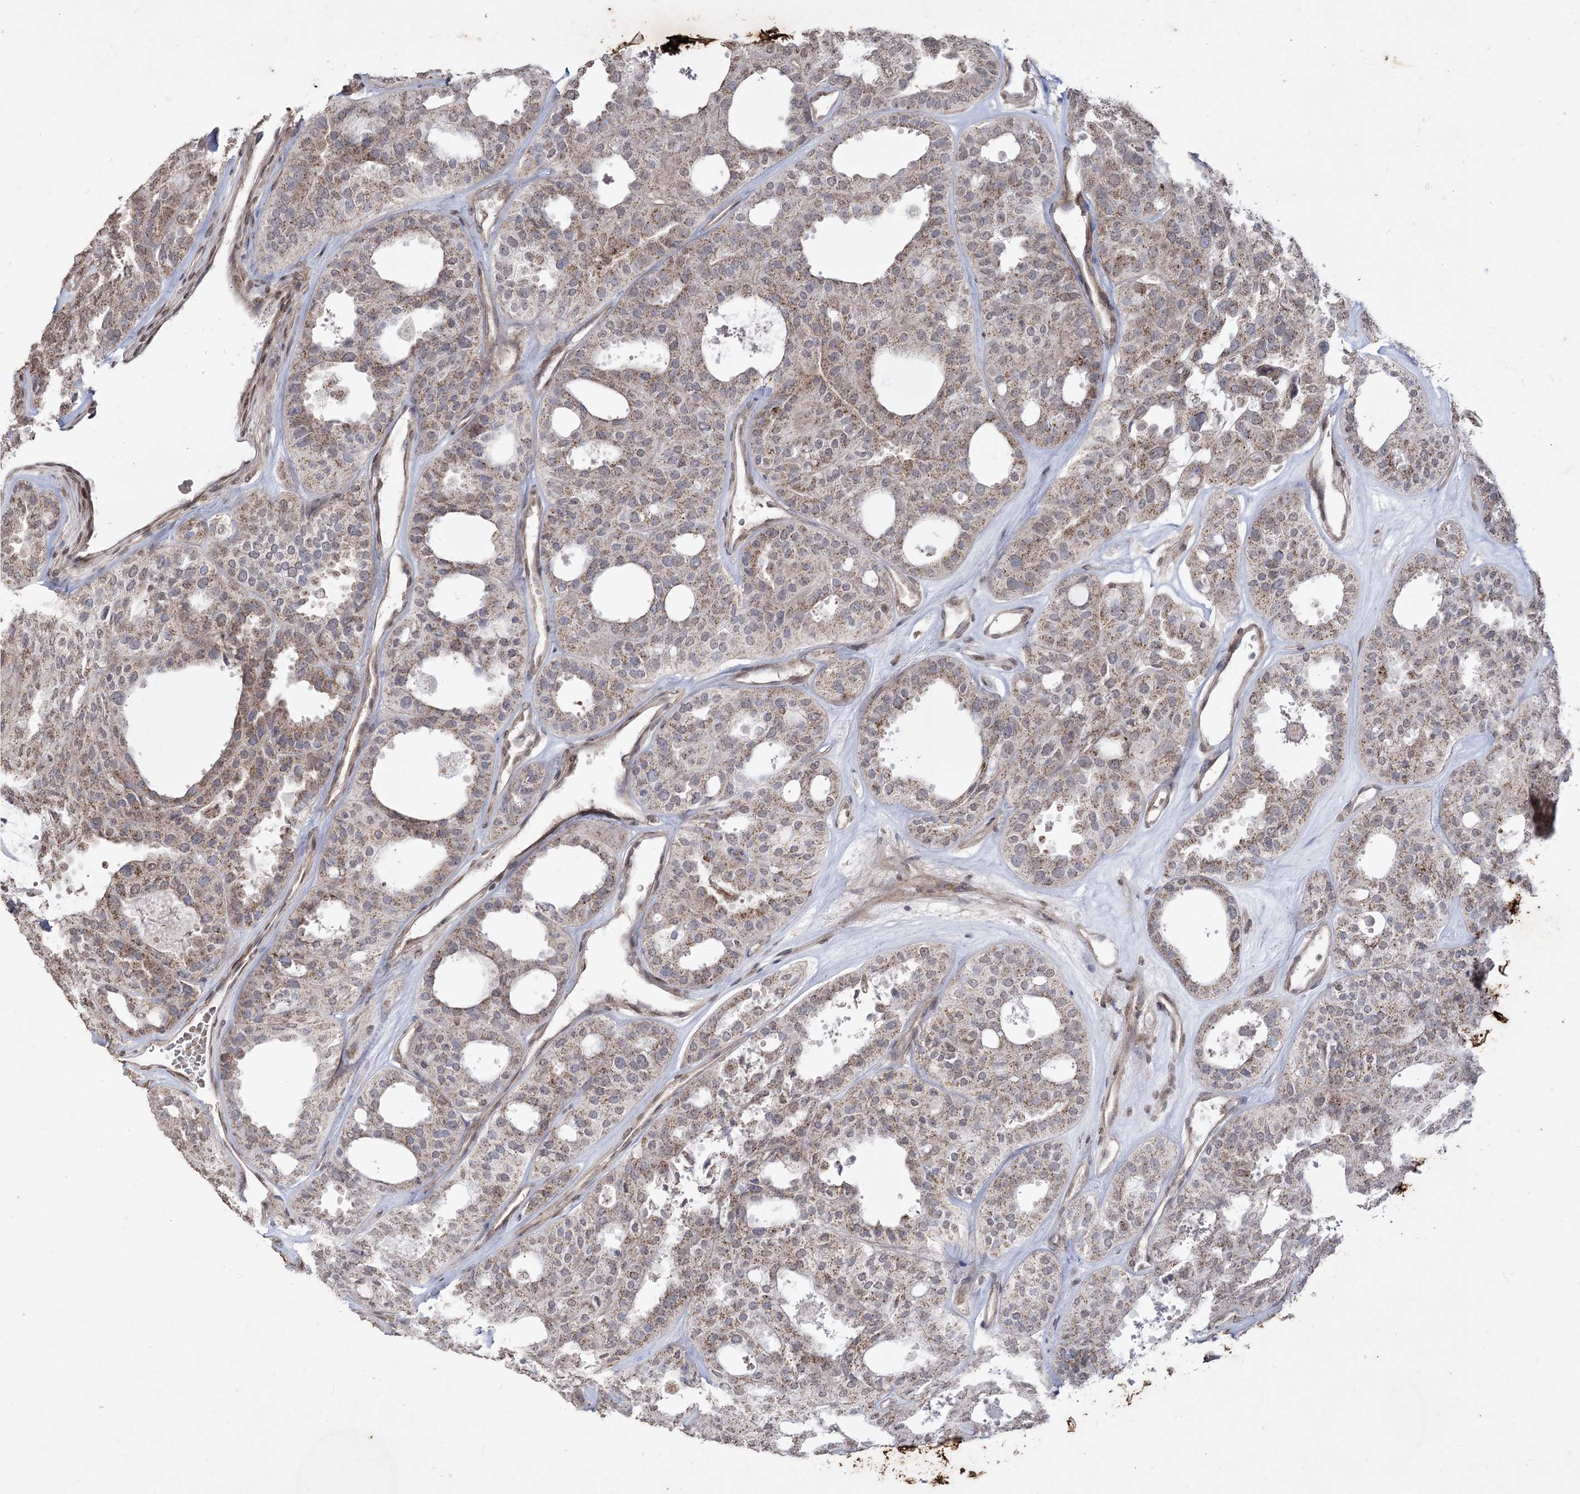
{"staining": {"intensity": "moderate", "quantity": ">75%", "location": "cytoplasmic/membranous"}, "tissue": "thyroid cancer", "cell_type": "Tumor cells", "image_type": "cancer", "snomed": [{"axis": "morphology", "description": "Follicular adenoma carcinoma, NOS"}, {"axis": "topography", "description": "Thyroid gland"}], "caption": "Thyroid cancer (follicular adenoma carcinoma) tissue demonstrates moderate cytoplasmic/membranous positivity in about >75% of tumor cells", "gene": "ZSCAN23", "patient": {"sex": "male", "age": 75}}